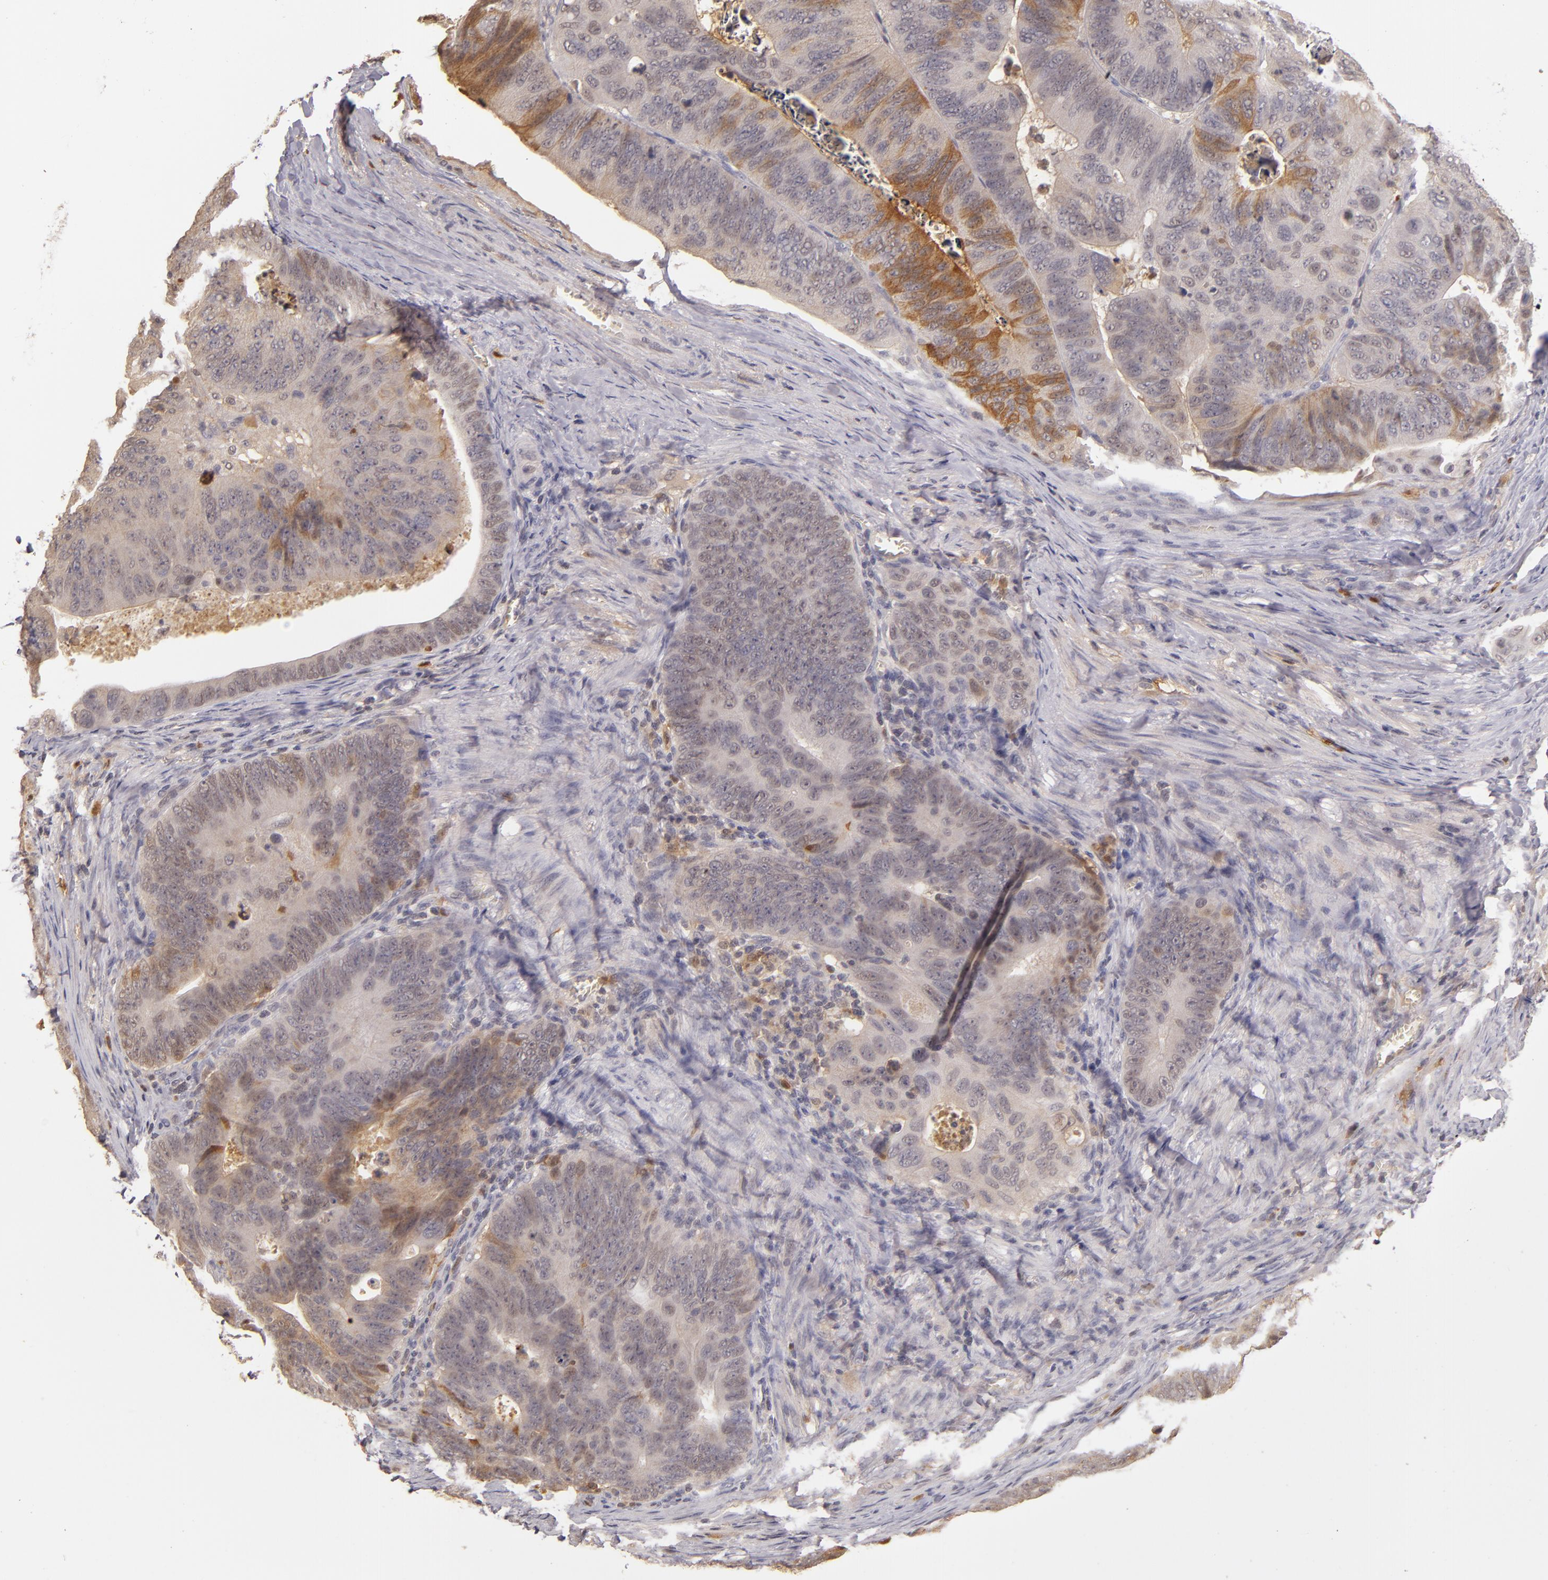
{"staining": {"intensity": "moderate", "quantity": "<25%", "location": "cytoplasmic/membranous"}, "tissue": "colorectal cancer", "cell_type": "Tumor cells", "image_type": "cancer", "snomed": [{"axis": "morphology", "description": "Adenocarcinoma, NOS"}, {"axis": "topography", "description": "Colon"}], "caption": "Protein analysis of colorectal cancer (adenocarcinoma) tissue exhibits moderate cytoplasmic/membranous staining in about <25% of tumor cells.", "gene": "LRG1", "patient": {"sex": "female", "age": 55}}